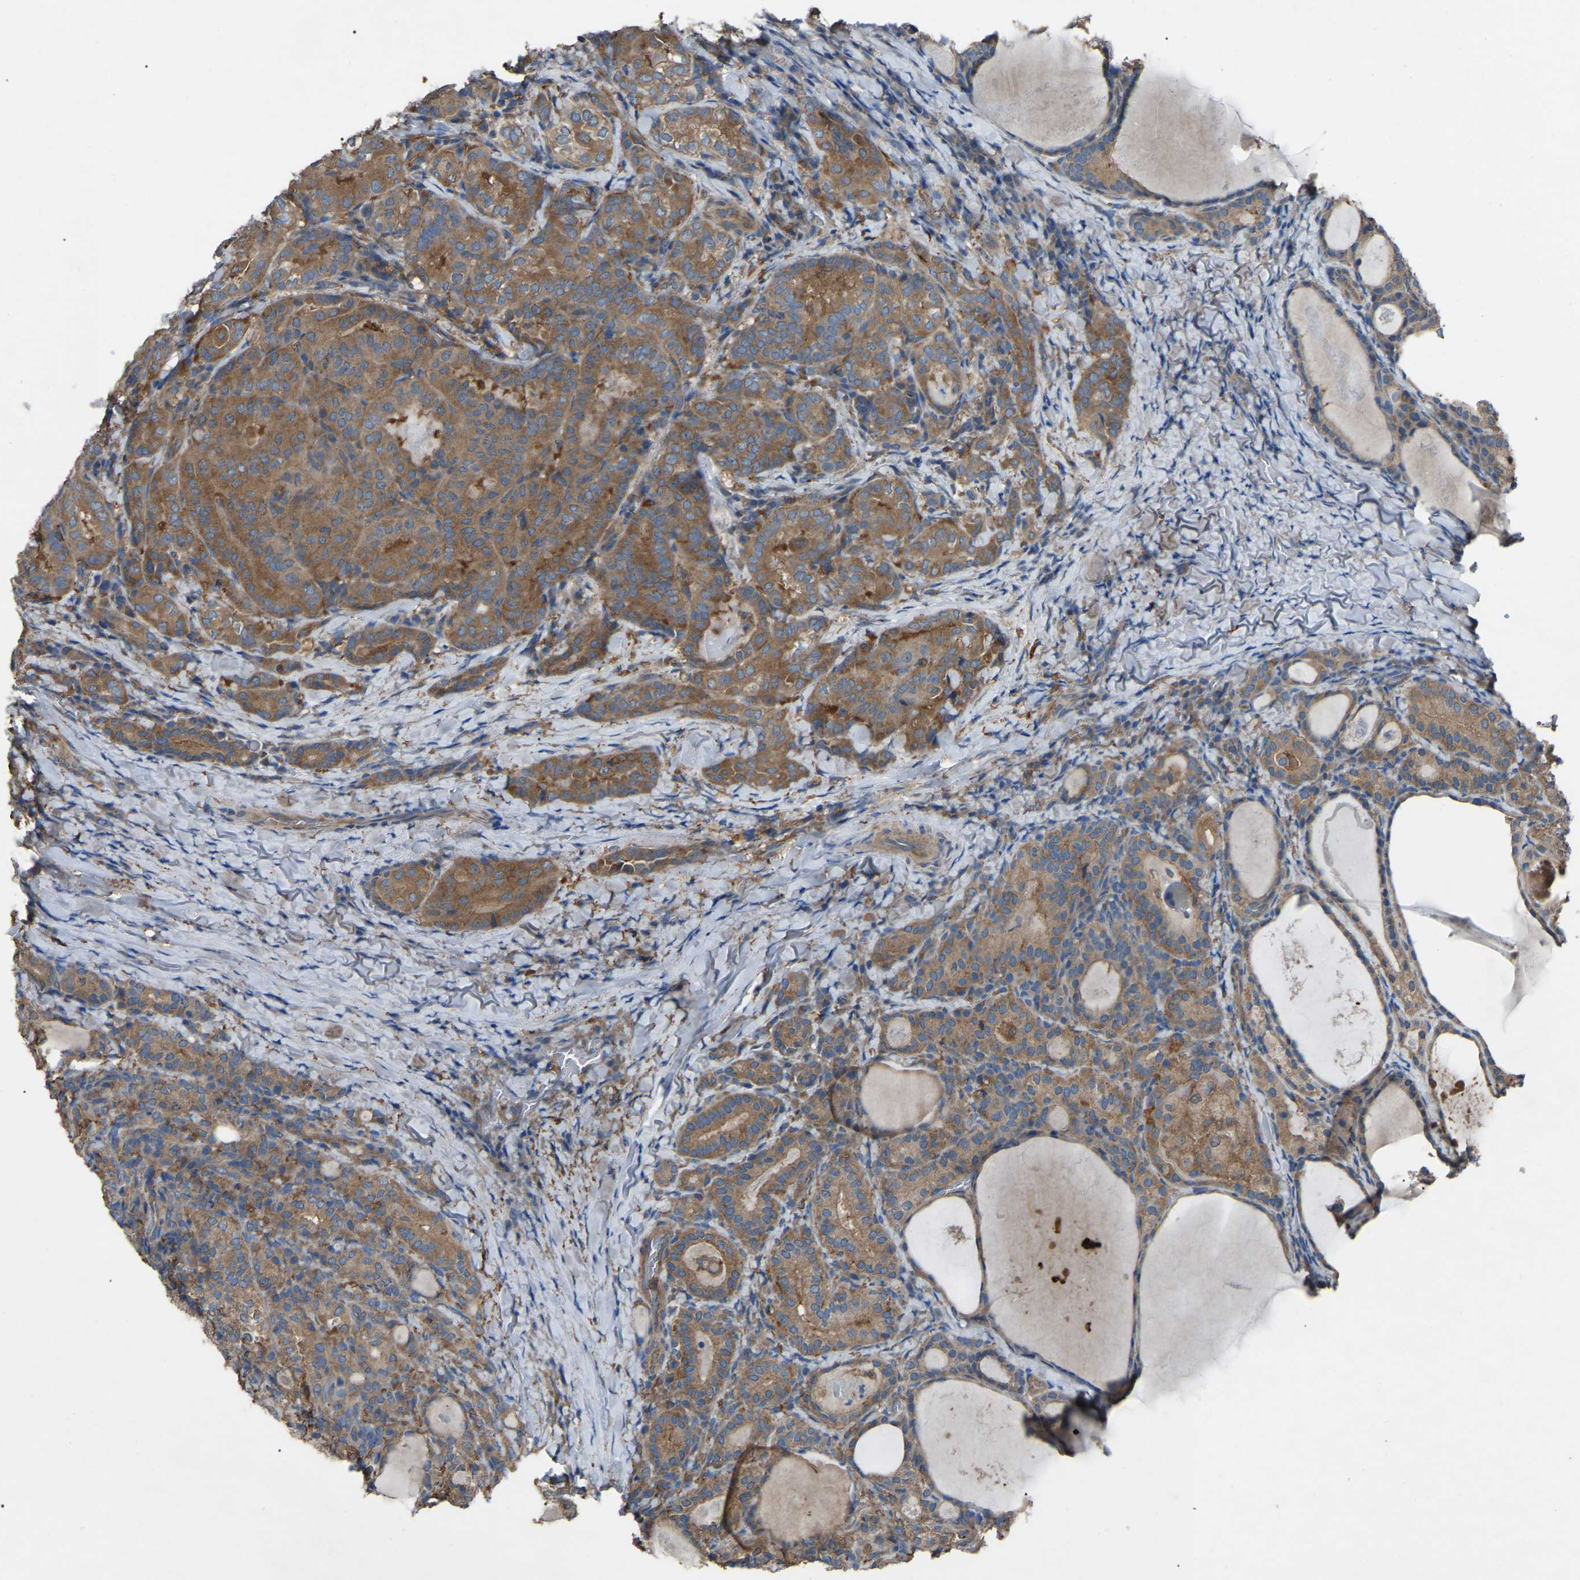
{"staining": {"intensity": "moderate", "quantity": ">75%", "location": "cytoplasmic/membranous"}, "tissue": "thyroid cancer", "cell_type": "Tumor cells", "image_type": "cancer", "snomed": [{"axis": "morphology", "description": "Papillary adenocarcinoma, NOS"}, {"axis": "topography", "description": "Thyroid gland"}], "caption": "Brown immunohistochemical staining in human thyroid cancer reveals moderate cytoplasmic/membranous expression in approximately >75% of tumor cells.", "gene": "AIMP1", "patient": {"sex": "female", "age": 42}}